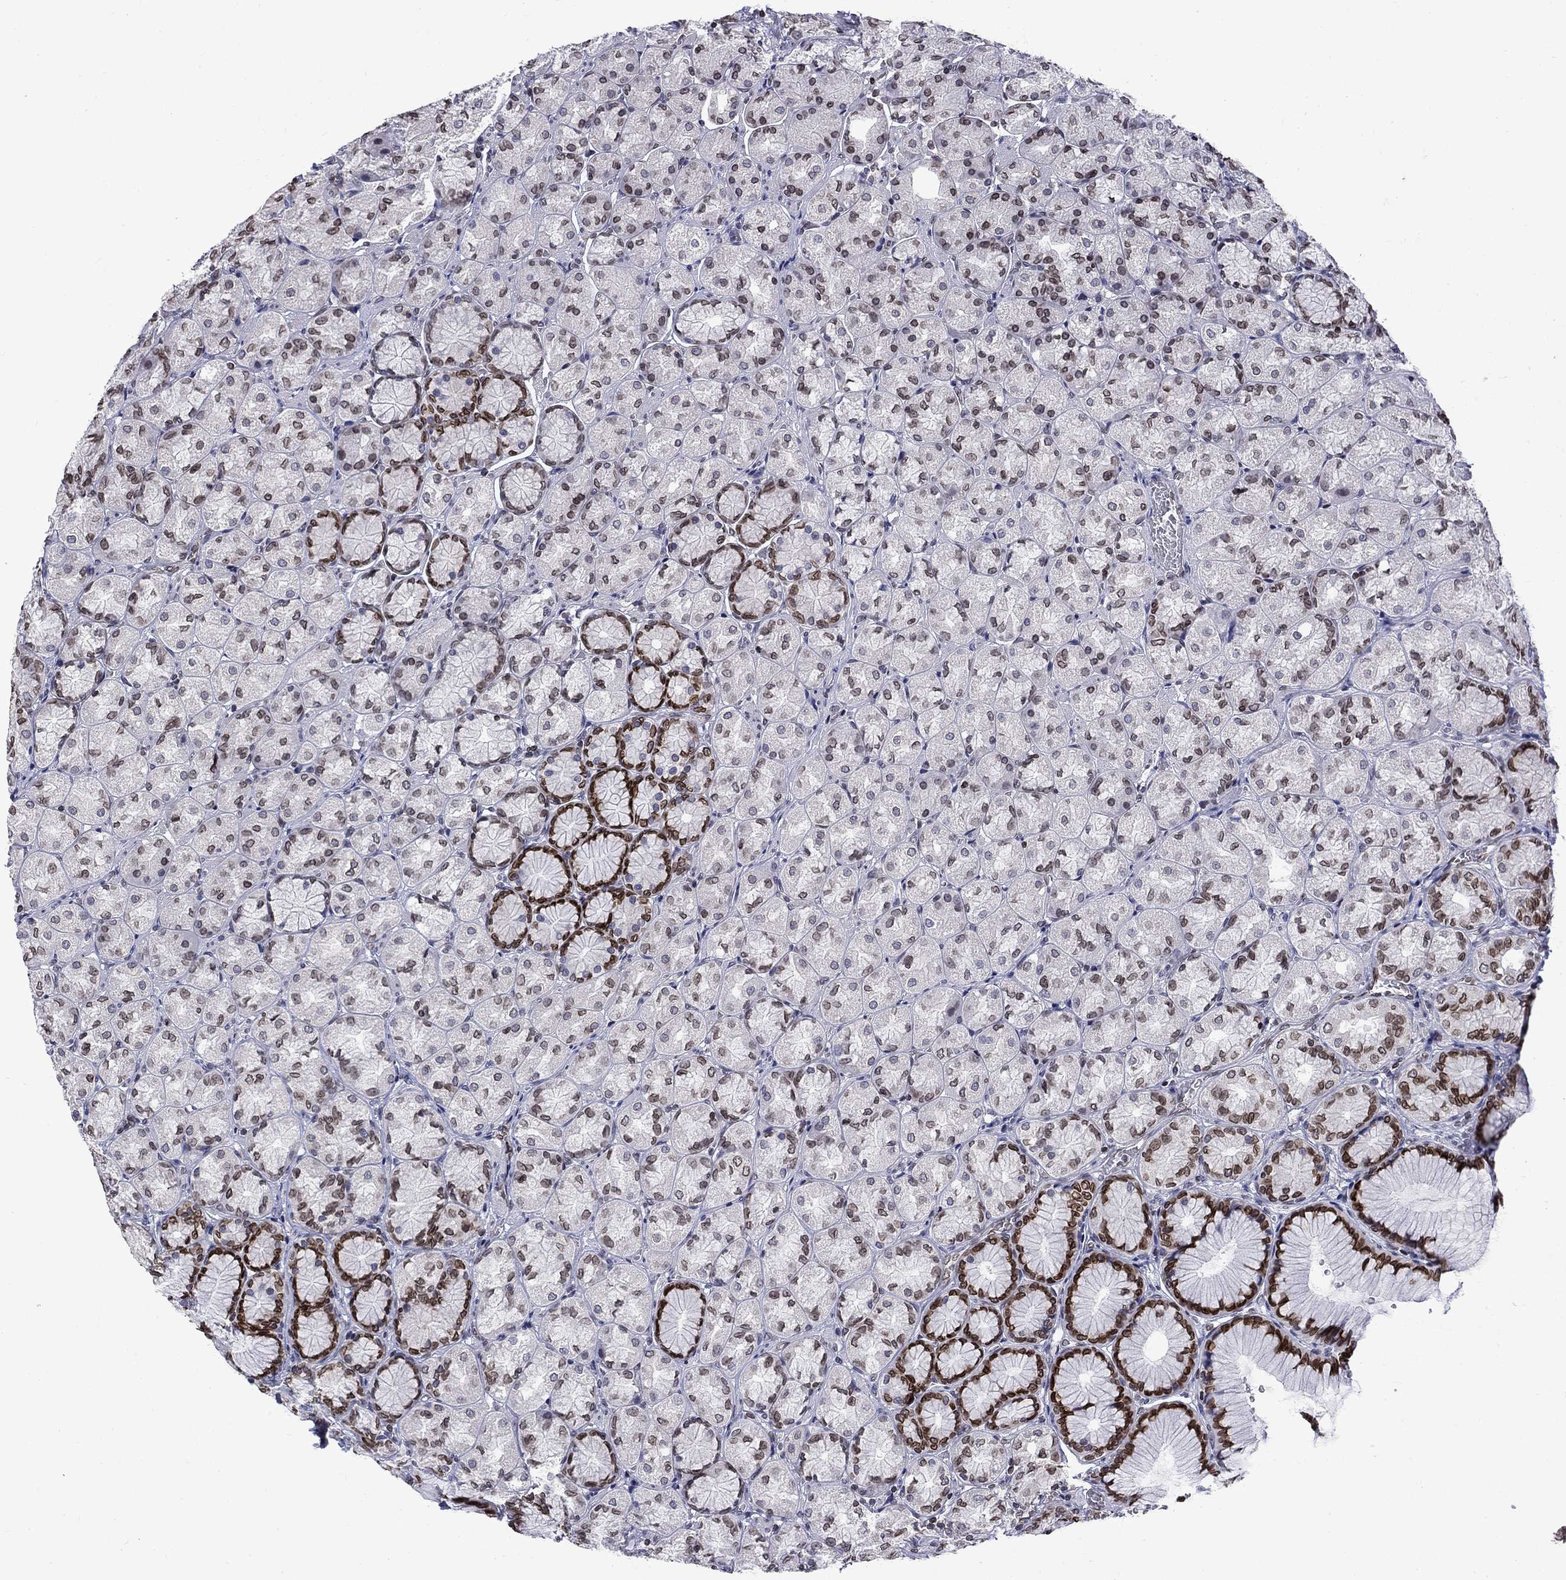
{"staining": {"intensity": "strong", "quantity": "<25%", "location": "cytoplasmic/membranous,nuclear"}, "tissue": "stomach", "cell_type": "Glandular cells", "image_type": "normal", "snomed": [{"axis": "morphology", "description": "Normal tissue, NOS"}, {"axis": "morphology", "description": "Adenocarcinoma, NOS"}, {"axis": "morphology", "description": "Adenocarcinoma, High grade"}, {"axis": "topography", "description": "Stomach, upper"}, {"axis": "topography", "description": "Stomach"}], "caption": "This histopathology image reveals IHC staining of normal human stomach, with medium strong cytoplasmic/membranous,nuclear expression in about <25% of glandular cells.", "gene": "SLA", "patient": {"sex": "female", "age": 65}}